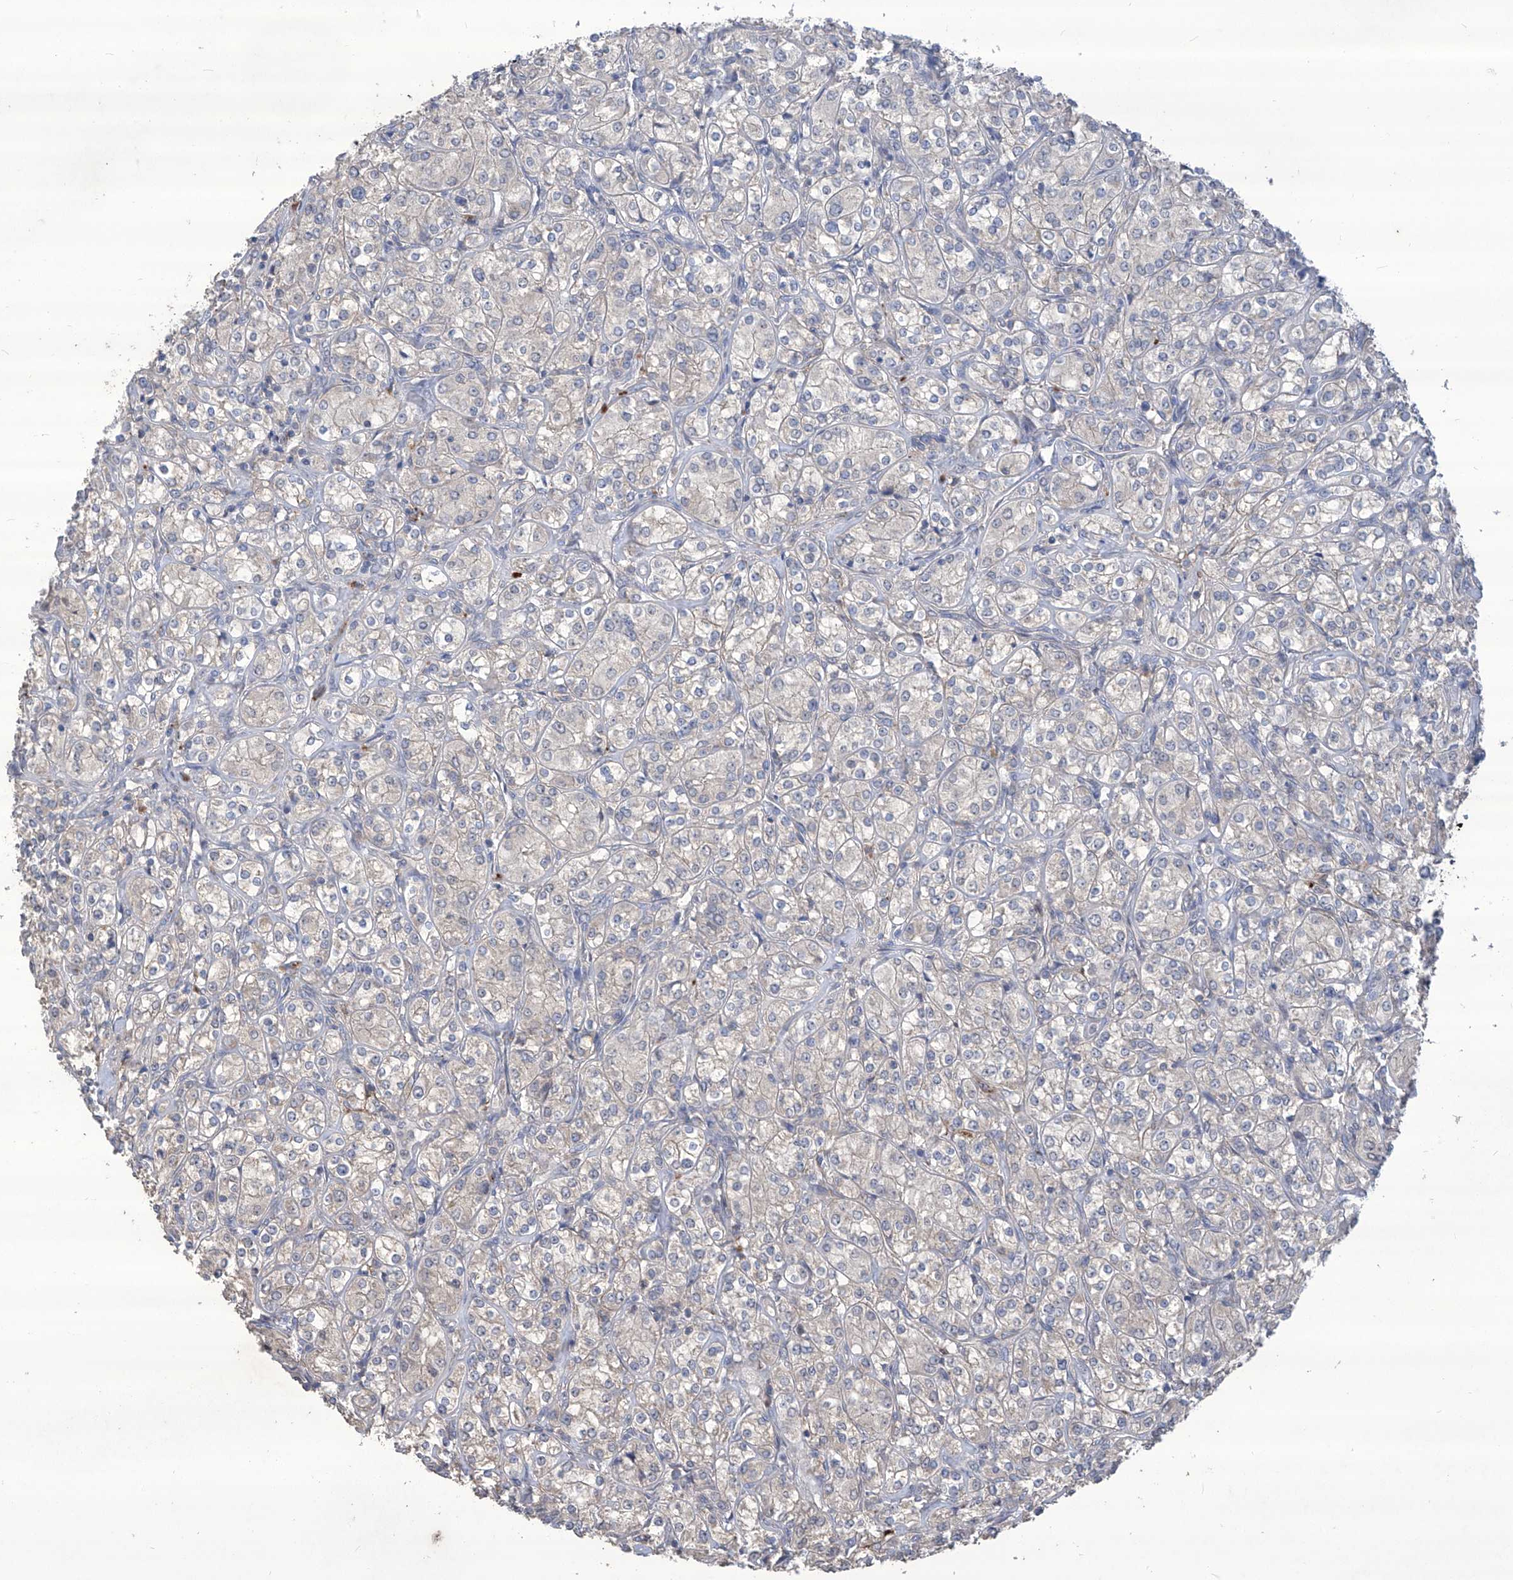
{"staining": {"intensity": "negative", "quantity": "none", "location": "none"}, "tissue": "renal cancer", "cell_type": "Tumor cells", "image_type": "cancer", "snomed": [{"axis": "morphology", "description": "Adenocarcinoma, NOS"}, {"axis": "topography", "description": "Kidney"}], "caption": "Immunohistochemical staining of human adenocarcinoma (renal) shows no significant expression in tumor cells.", "gene": "TXNIP", "patient": {"sex": "male", "age": 77}}